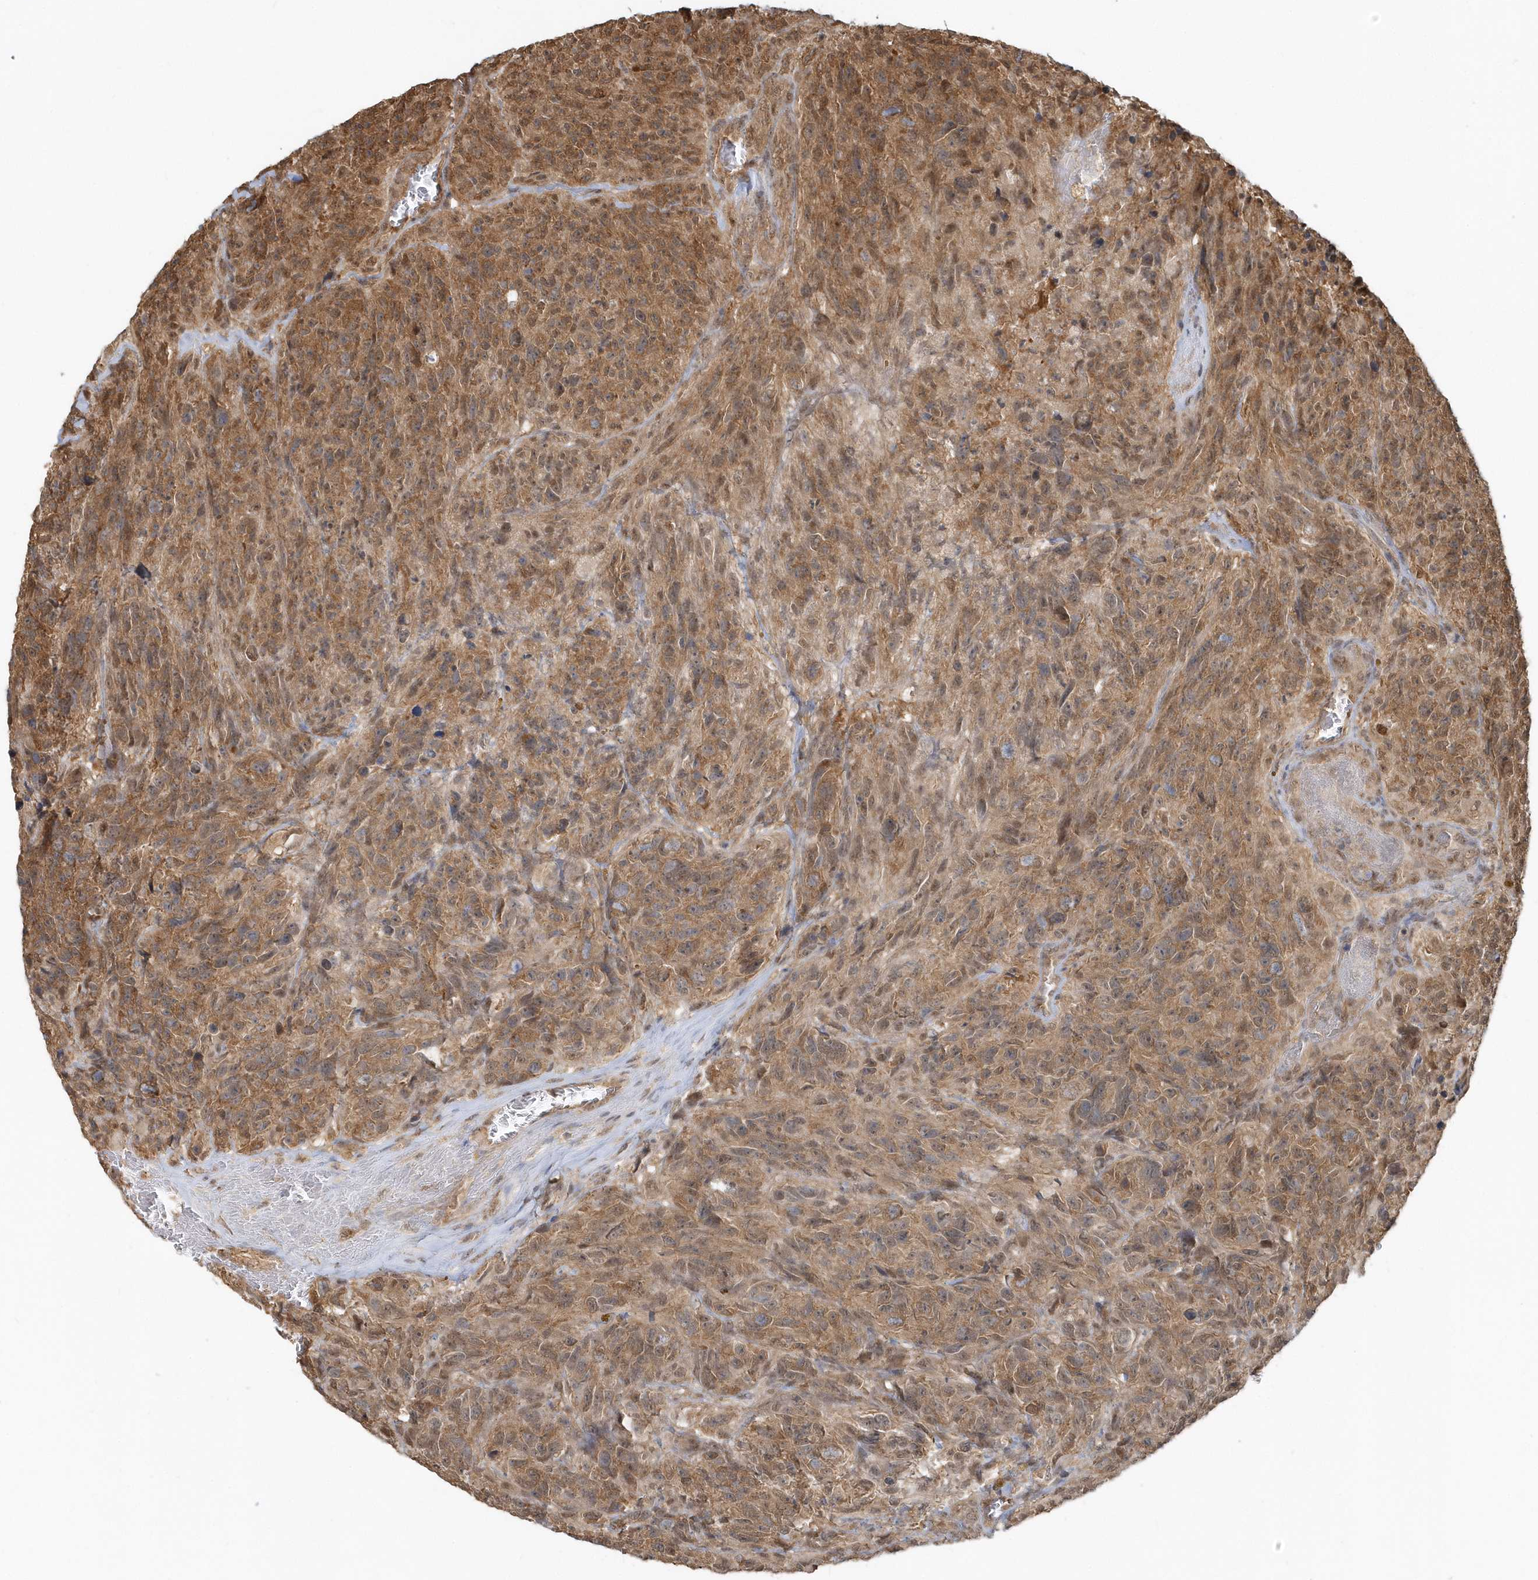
{"staining": {"intensity": "moderate", "quantity": ">75%", "location": "cytoplasmic/membranous"}, "tissue": "glioma", "cell_type": "Tumor cells", "image_type": "cancer", "snomed": [{"axis": "morphology", "description": "Glioma, malignant, High grade"}, {"axis": "topography", "description": "Brain"}], "caption": "Glioma stained with DAB immunohistochemistry shows medium levels of moderate cytoplasmic/membranous positivity in about >75% of tumor cells. The protein of interest is stained brown, and the nuclei are stained in blue (DAB (3,3'-diaminobenzidine) IHC with brightfield microscopy, high magnification).", "gene": "PSMD6", "patient": {"sex": "male", "age": 69}}